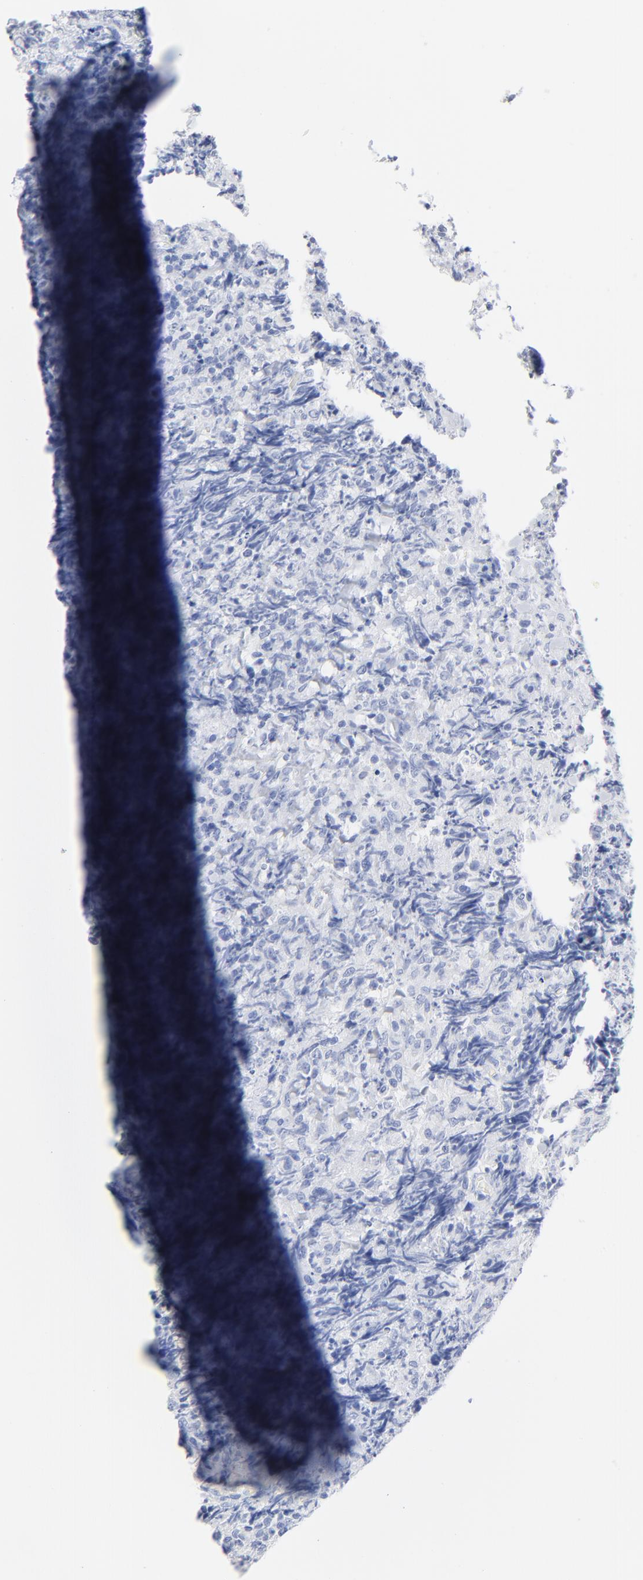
{"staining": {"intensity": "negative", "quantity": "none", "location": "none"}, "tissue": "lymphoma", "cell_type": "Tumor cells", "image_type": "cancer", "snomed": [{"axis": "morphology", "description": "Malignant lymphoma, non-Hodgkin's type, High grade"}, {"axis": "topography", "description": "Tonsil"}], "caption": "DAB immunohistochemical staining of human lymphoma reveals no significant staining in tumor cells.", "gene": "AGTR1", "patient": {"sex": "female", "age": 36}}